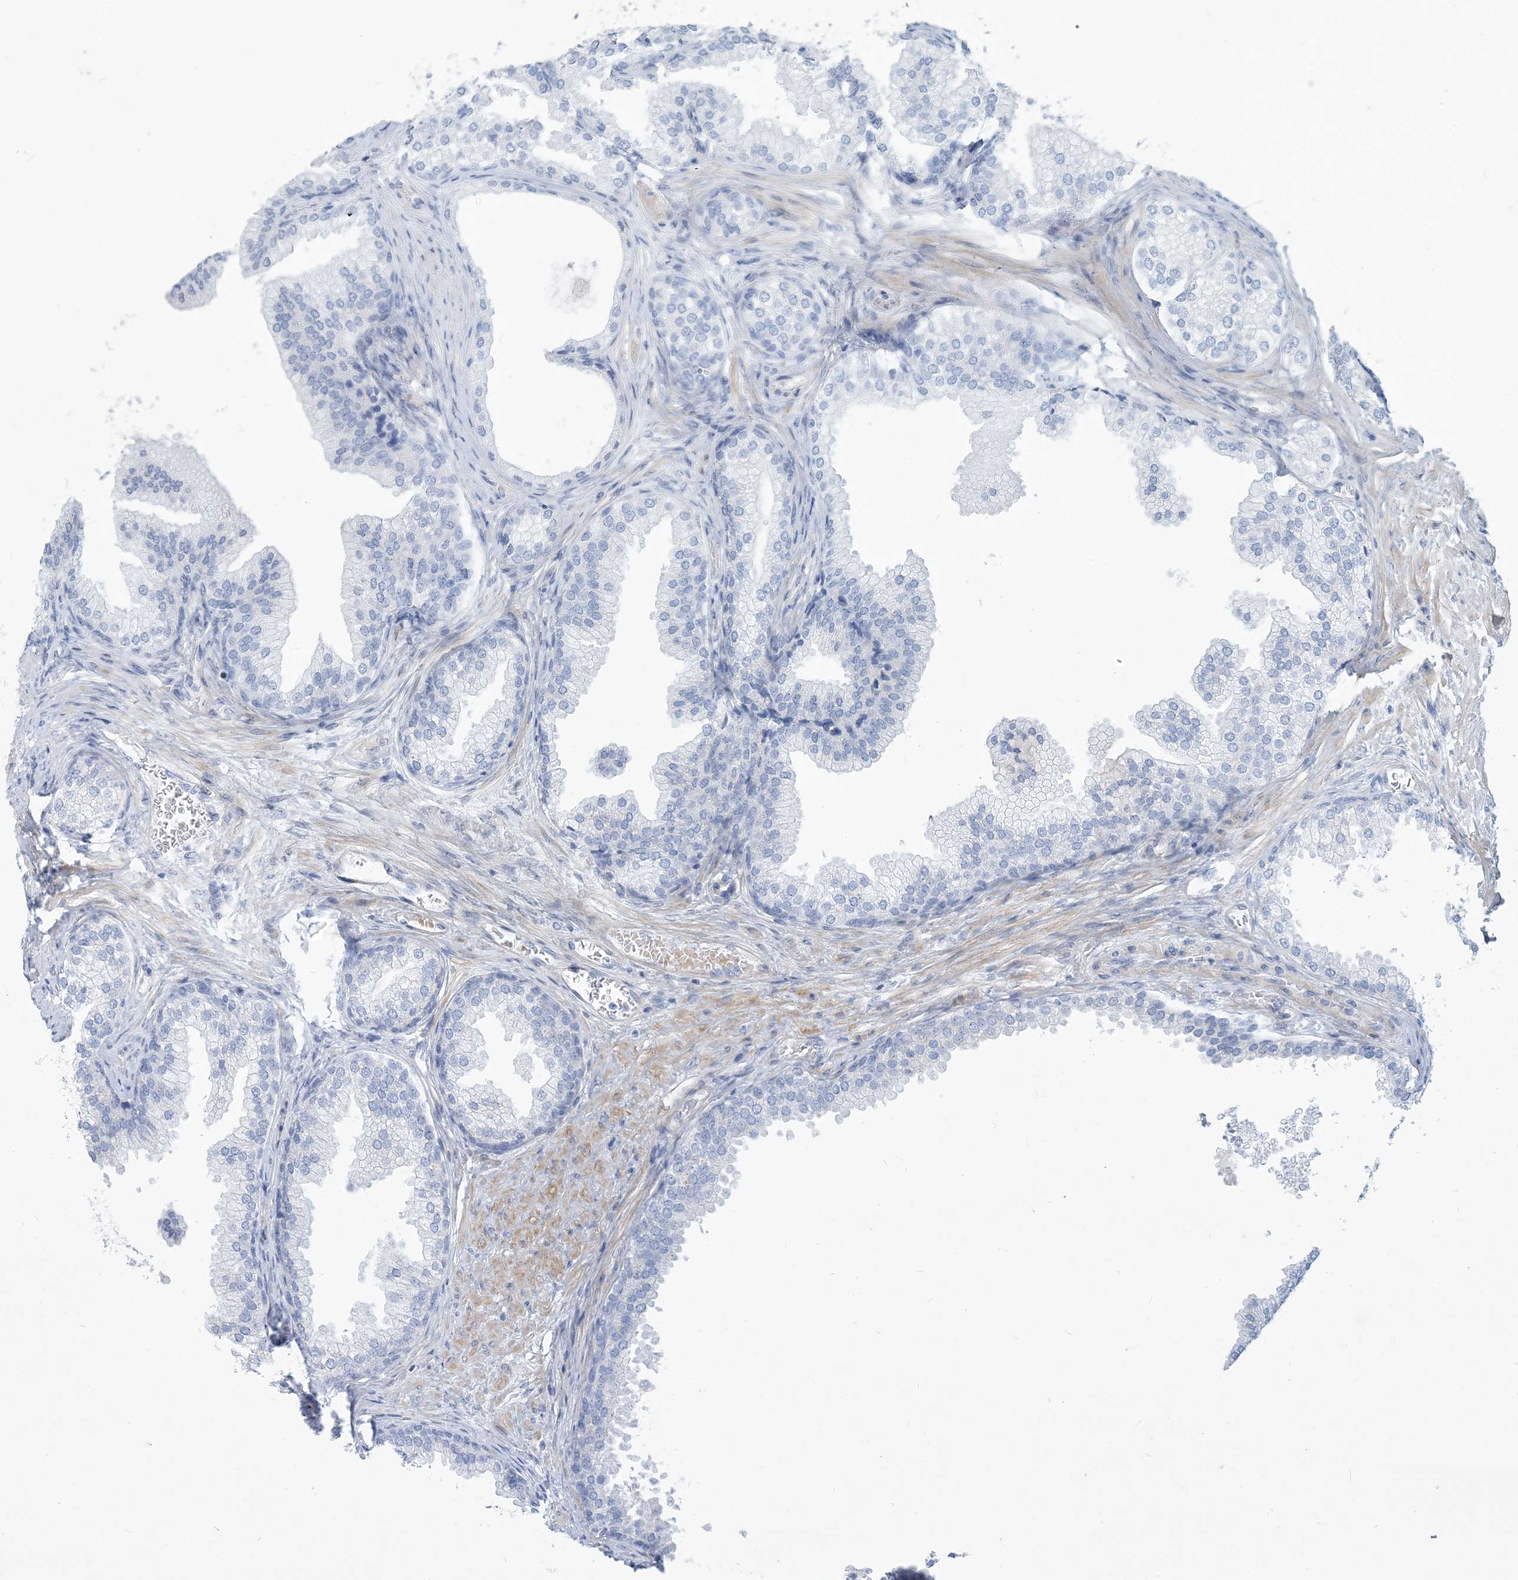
{"staining": {"intensity": "negative", "quantity": "none", "location": "none"}, "tissue": "prostate", "cell_type": "Glandular cells", "image_type": "normal", "snomed": [{"axis": "morphology", "description": "Normal tissue, NOS"}, {"axis": "topography", "description": "Prostate"}], "caption": "A high-resolution histopathology image shows immunohistochemistry (IHC) staining of unremarkable prostate, which reveals no significant expression in glandular cells. (DAB IHC with hematoxylin counter stain).", "gene": "MOXD1", "patient": {"sex": "male", "age": 76}}